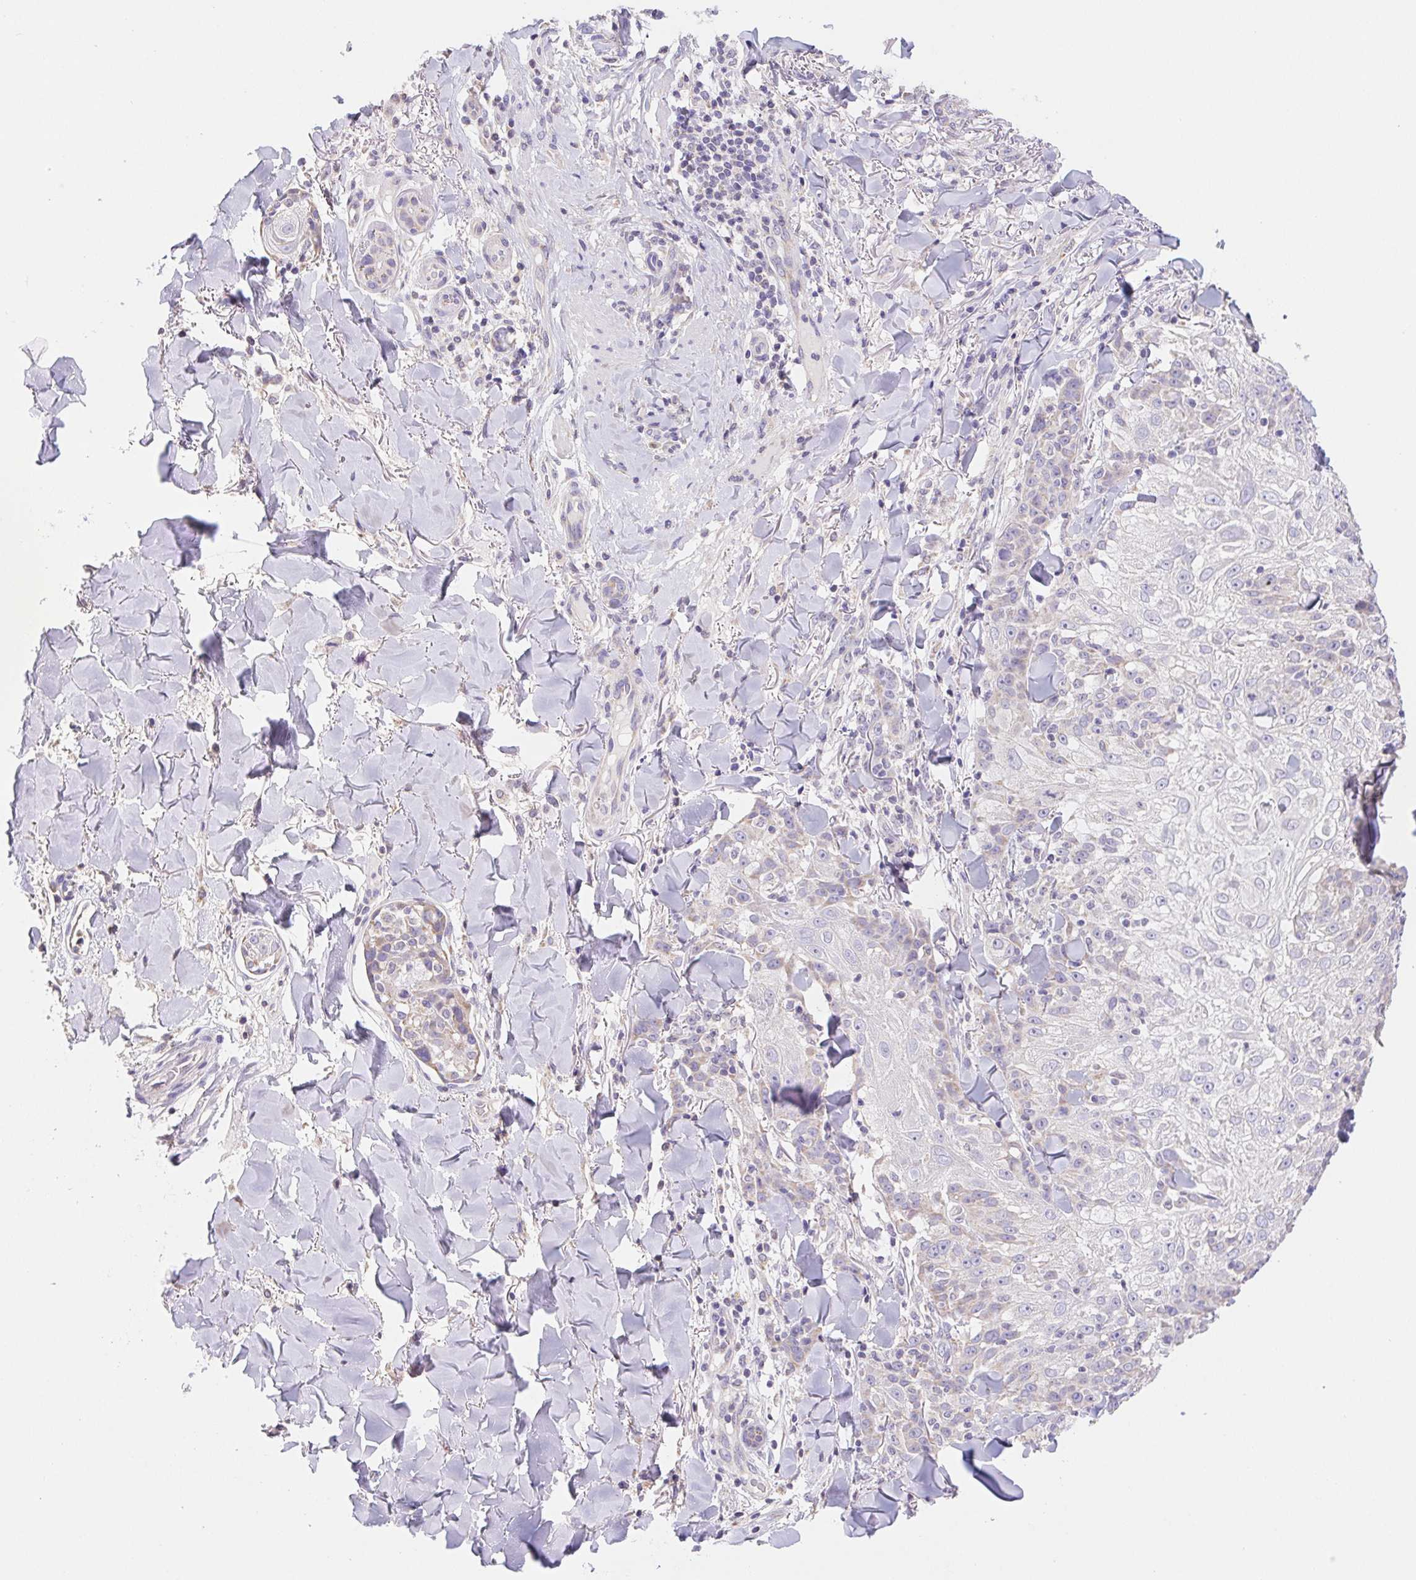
{"staining": {"intensity": "weak", "quantity": "<25%", "location": "cytoplasmic/membranous"}, "tissue": "skin cancer", "cell_type": "Tumor cells", "image_type": "cancer", "snomed": [{"axis": "morphology", "description": "Normal tissue, NOS"}, {"axis": "morphology", "description": "Squamous cell carcinoma, NOS"}, {"axis": "topography", "description": "Skin"}], "caption": "DAB (3,3'-diaminobenzidine) immunohistochemical staining of skin cancer (squamous cell carcinoma) exhibits no significant staining in tumor cells. The staining is performed using DAB (3,3'-diaminobenzidine) brown chromogen with nuclei counter-stained in using hematoxylin.", "gene": "FKBP6", "patient": {"sex": "female", "age": 83}}